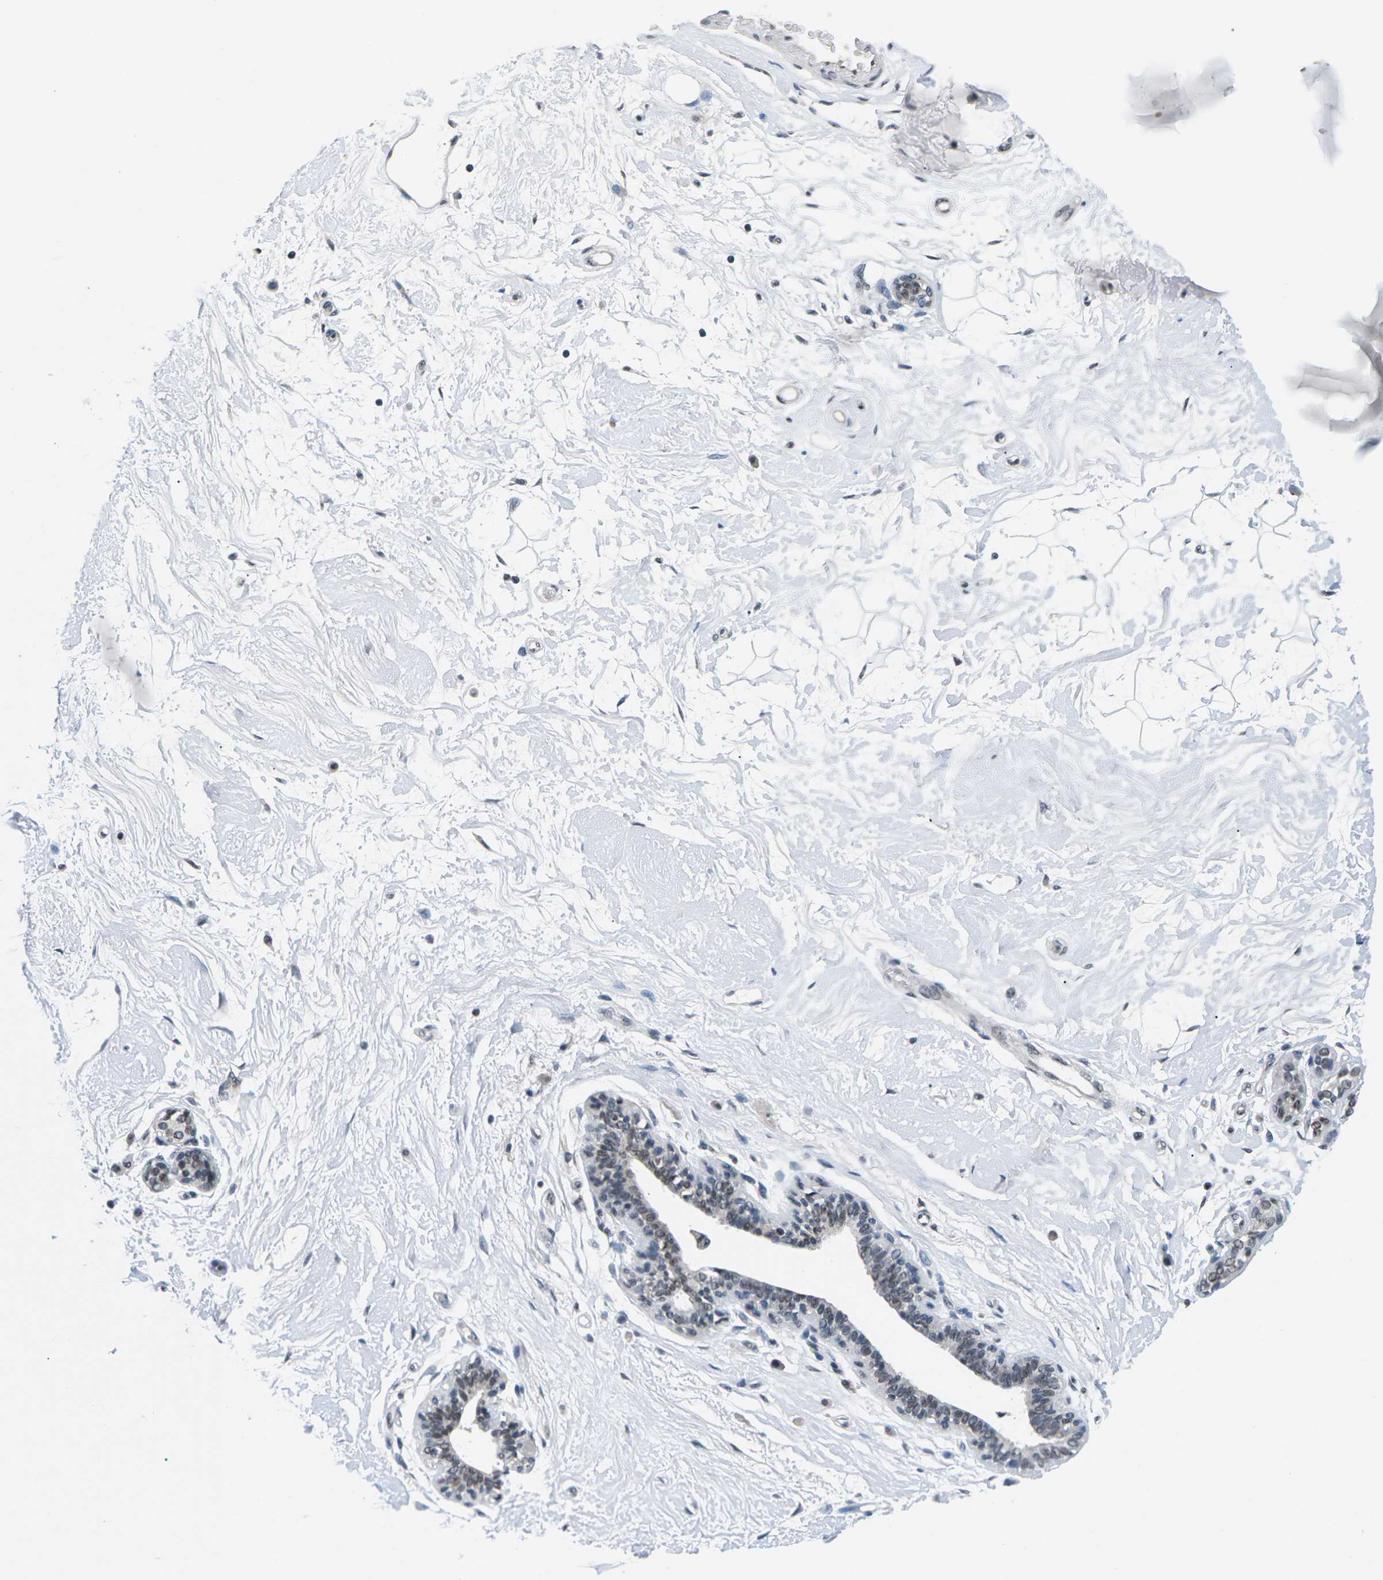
{"staining": {"intensity": "negative", "quantity": "none", "location": "none"}, "tissue": "breast", "cell_type": "Adipocytes", "image_type": "normal", "snomed": [{"axis": "morphology", "description": "Normal tissue, NOS"}, {"axis": "morphology", "description": "Lobular carcinoma"}, {"axis": "topography", "description": "Breast"}], "caption": "Immunohistochemistry (IHC) histopathology image of normal breast: breast stained with DAB (3,3'-diaminobenzidine) exhibits no significant protein staining in adipocytes.", "gene": "NSRP1", "patient": {"sex": "female", "age": 59}}